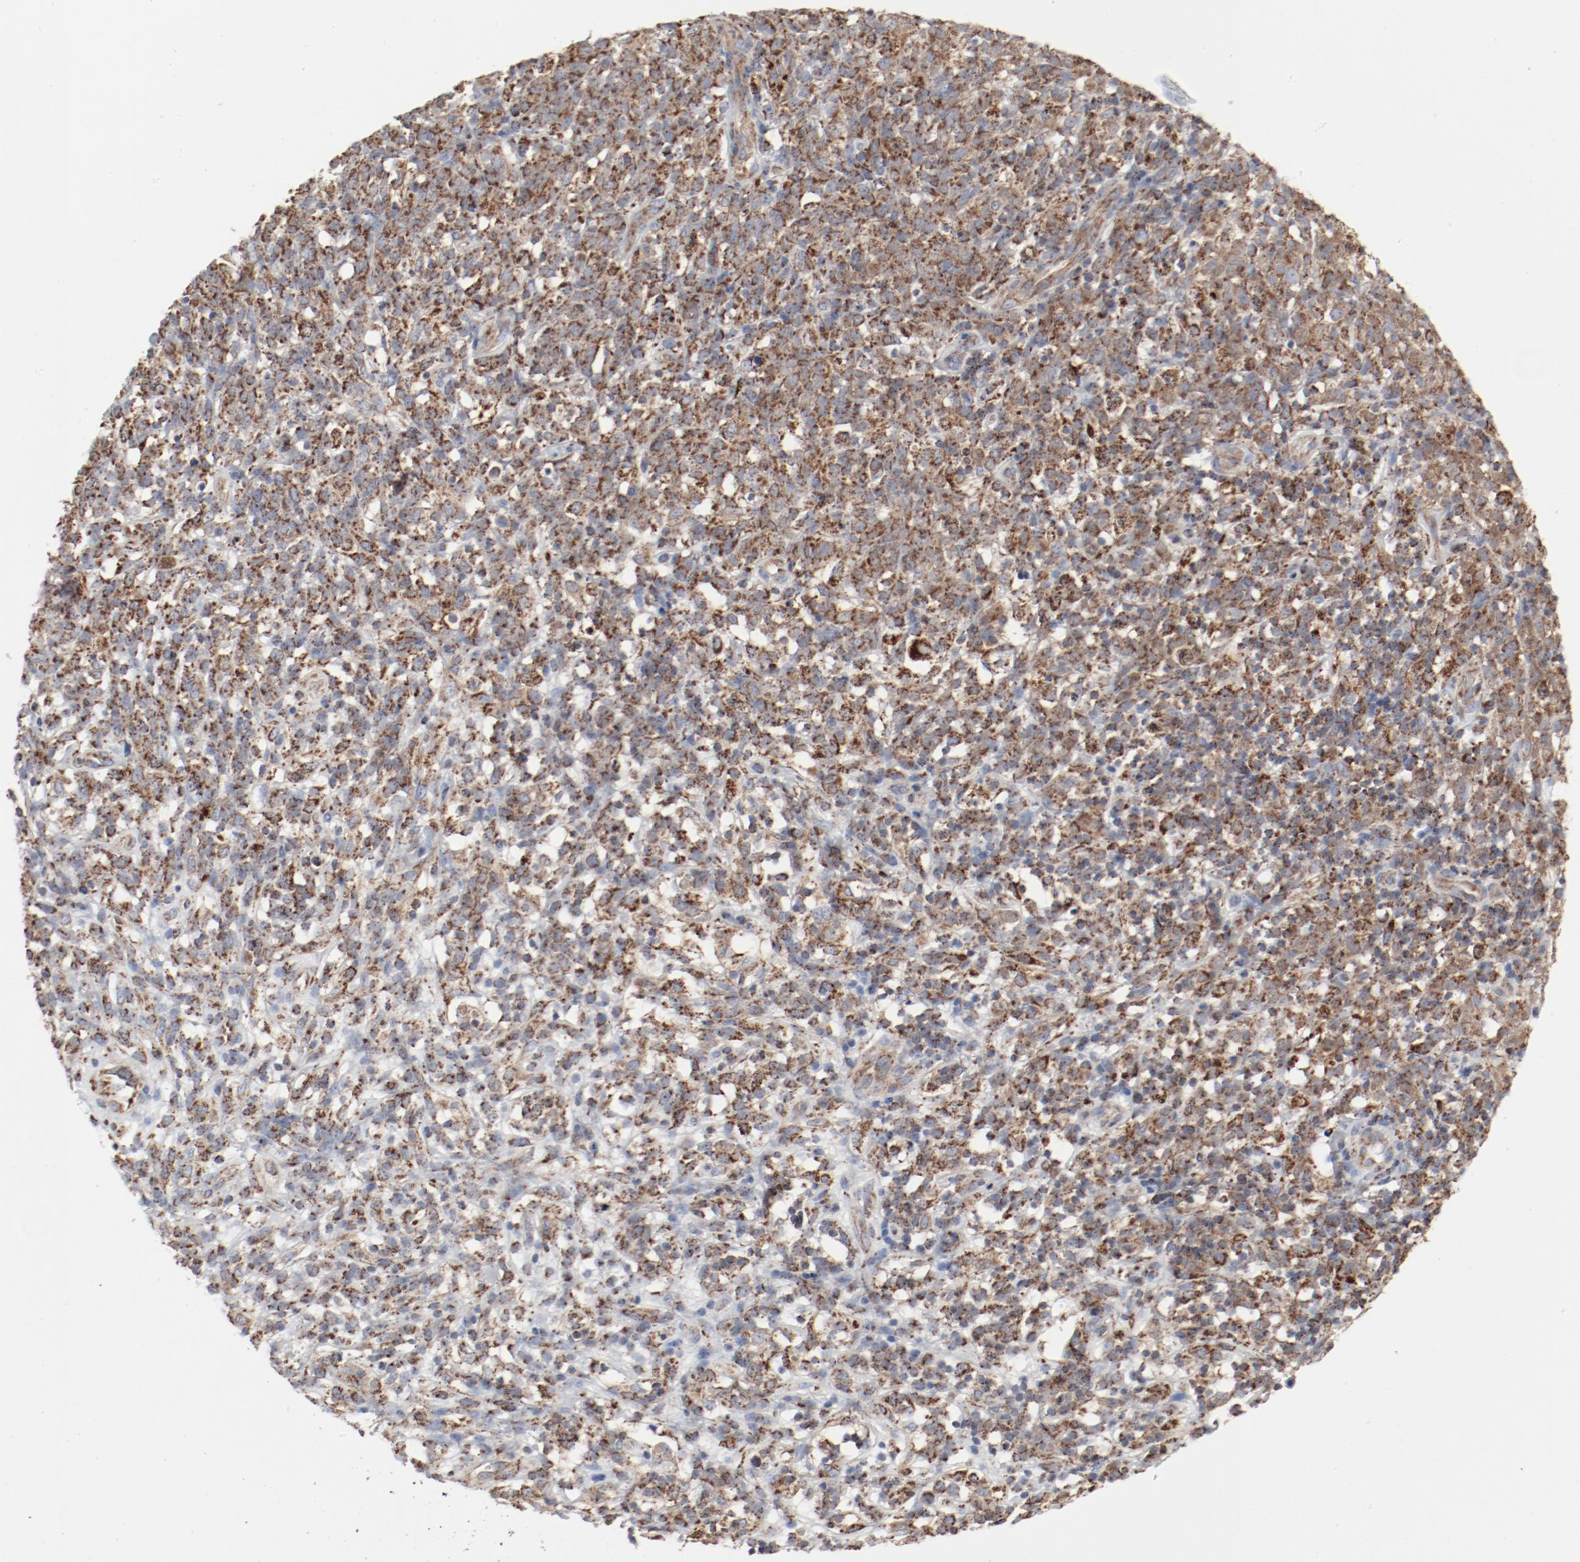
{"staining": {"intensity": "moderate", "quantity": ">75%", "location": "cytoplasmic/membranous"}, "tissue": "lymphoma", "cell_type": "Tumor cells", "image_type": "cancer", "snomed": [{"axis": "morphology", "description": "Malignant lymphoma, non-Hodgkin's type, High grade"}, {"axis": "topography", "description": "Lymph node"}], "caption": "Protein staining of malignant lymphoma, non-Hodgkin's type (high-grade) tissue exhibits moderate cytoplasmic/membranous positivity in about >75% of tumor cells.", "gene": "SETD3", "patient": {"sex": "female", "age": 73}}